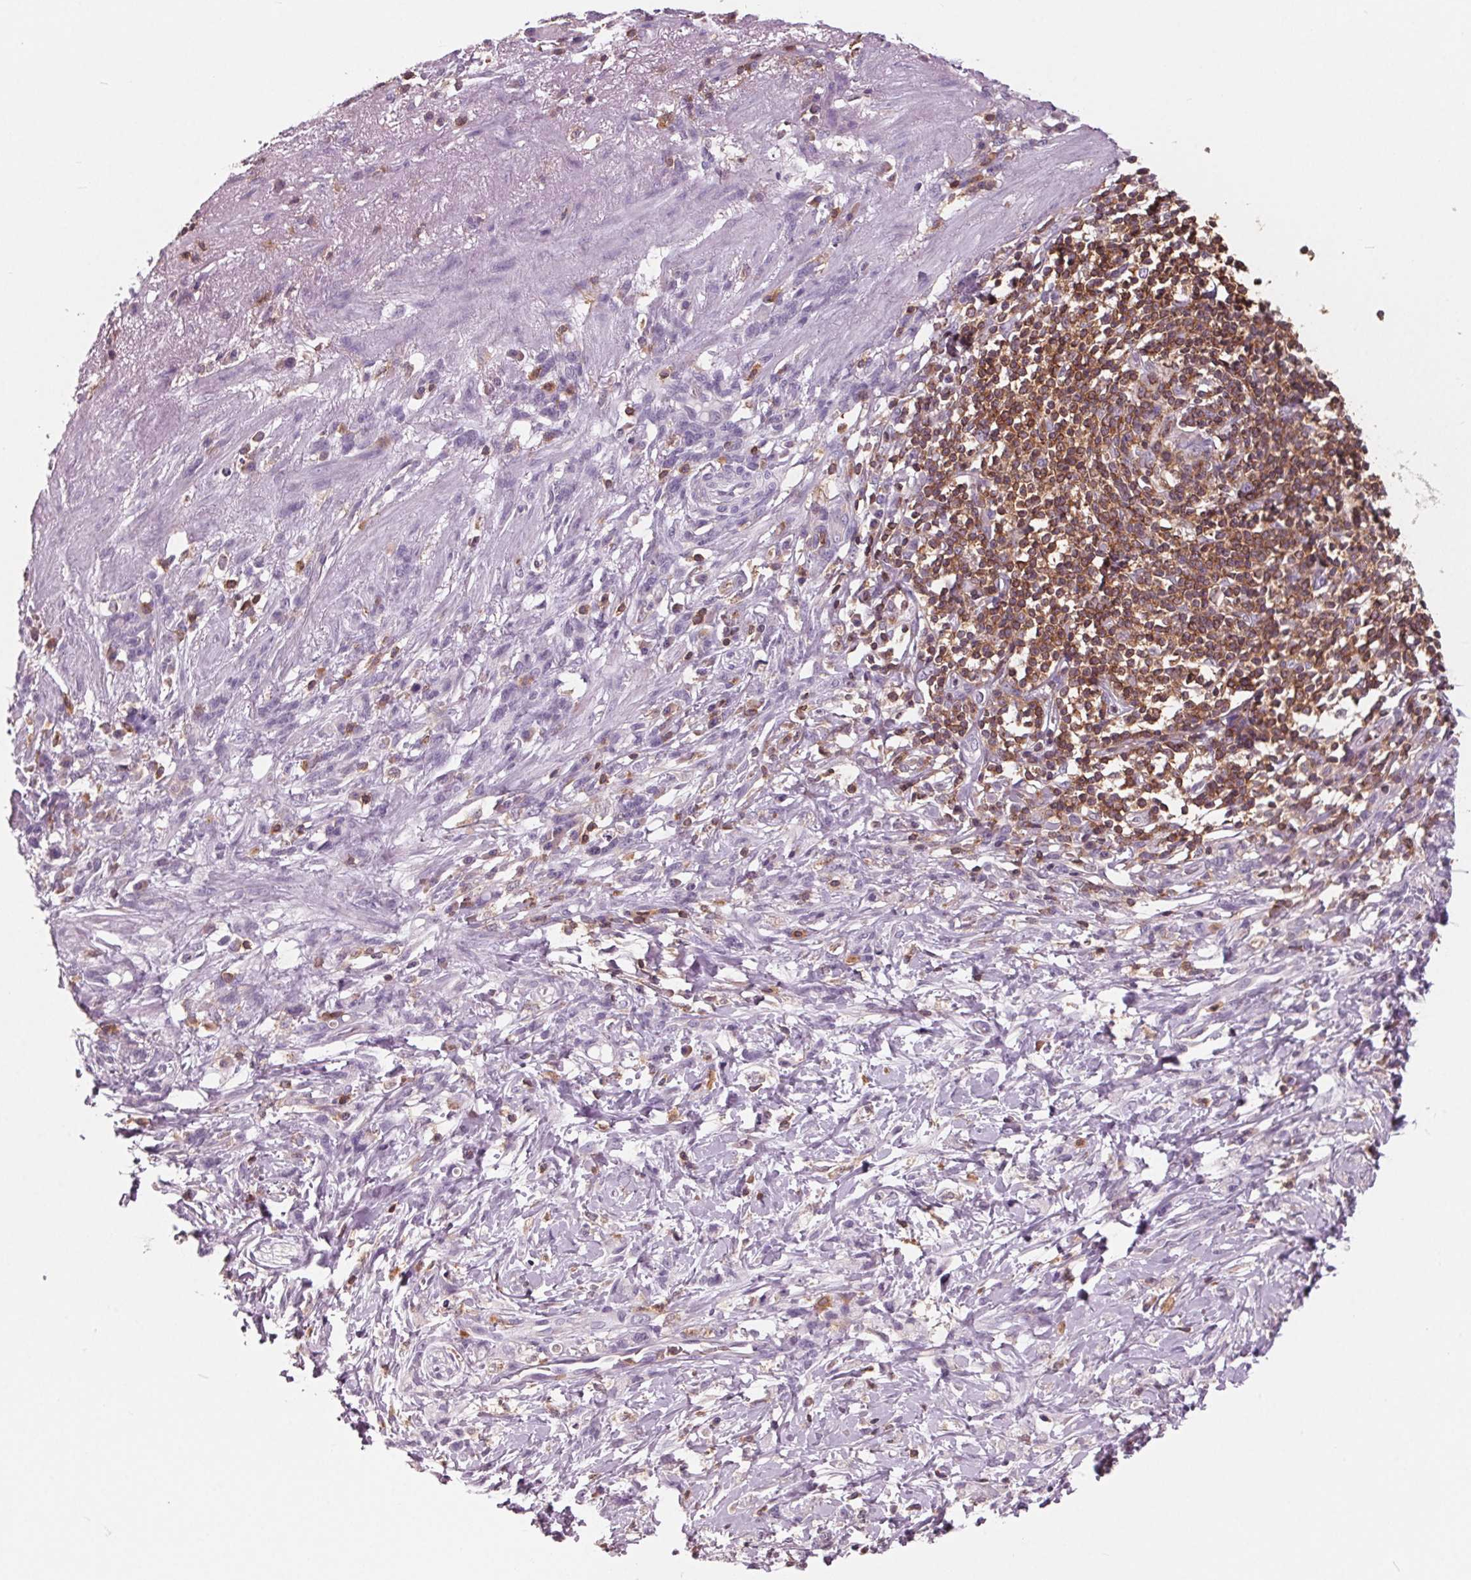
{"staining": {"intensity": "negative", "quantity": "none", "location": "none"}, "tissue": "stomach cancer", "cell_type": "Tumor cells", "image_type": "cancer", "snomed": [{"axis": "morphology", "description": "Adenocarcinoma, NOS"}, {"axis": "topography", "description": "Stomach"}], "caption": "Tumor cells show no significant positivity in stomach cancer (adenocarcinoma).", "gene": "ARHGAP25", "patient": {"sex": "female", "age": 84}}